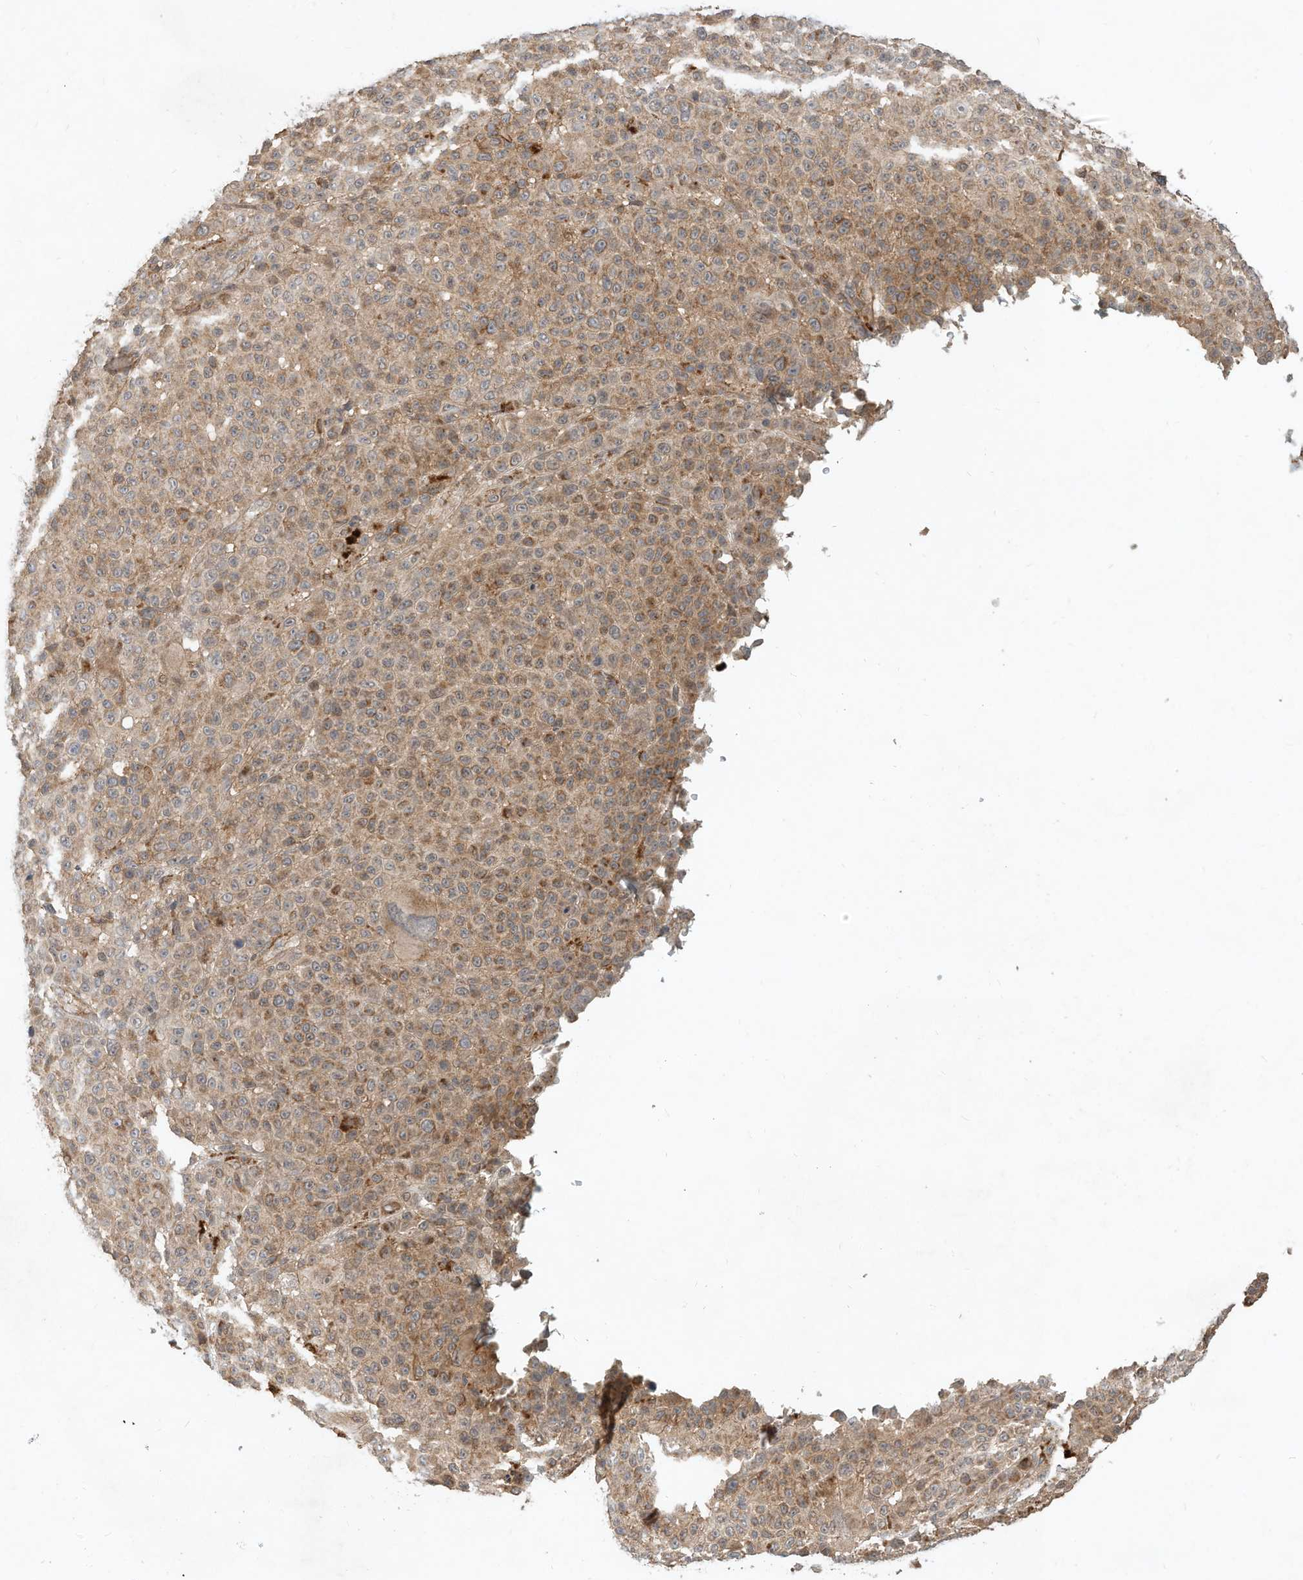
{"staining": {"intensity": "moderate", "quantity": ">75%", "location": "cytoplasmic/membranous"}, "tissue": "melanoma", "cell_type": "Tumor cells", "image_type": "cancer", "snomed": [{"axis": "morphology", "description": "Malignant melanoma, NOS"}, {"axis": "topography", "description": "Skin"}], "caption": "Immunohistochemistry (IHC) of human malignant melanoma shows medium levels of moderate cytoplasmic/membranous staining in about >75% of tumor cells.", "gene": "CPAMD8", "patient": {"sex": "female", "age": 94}}